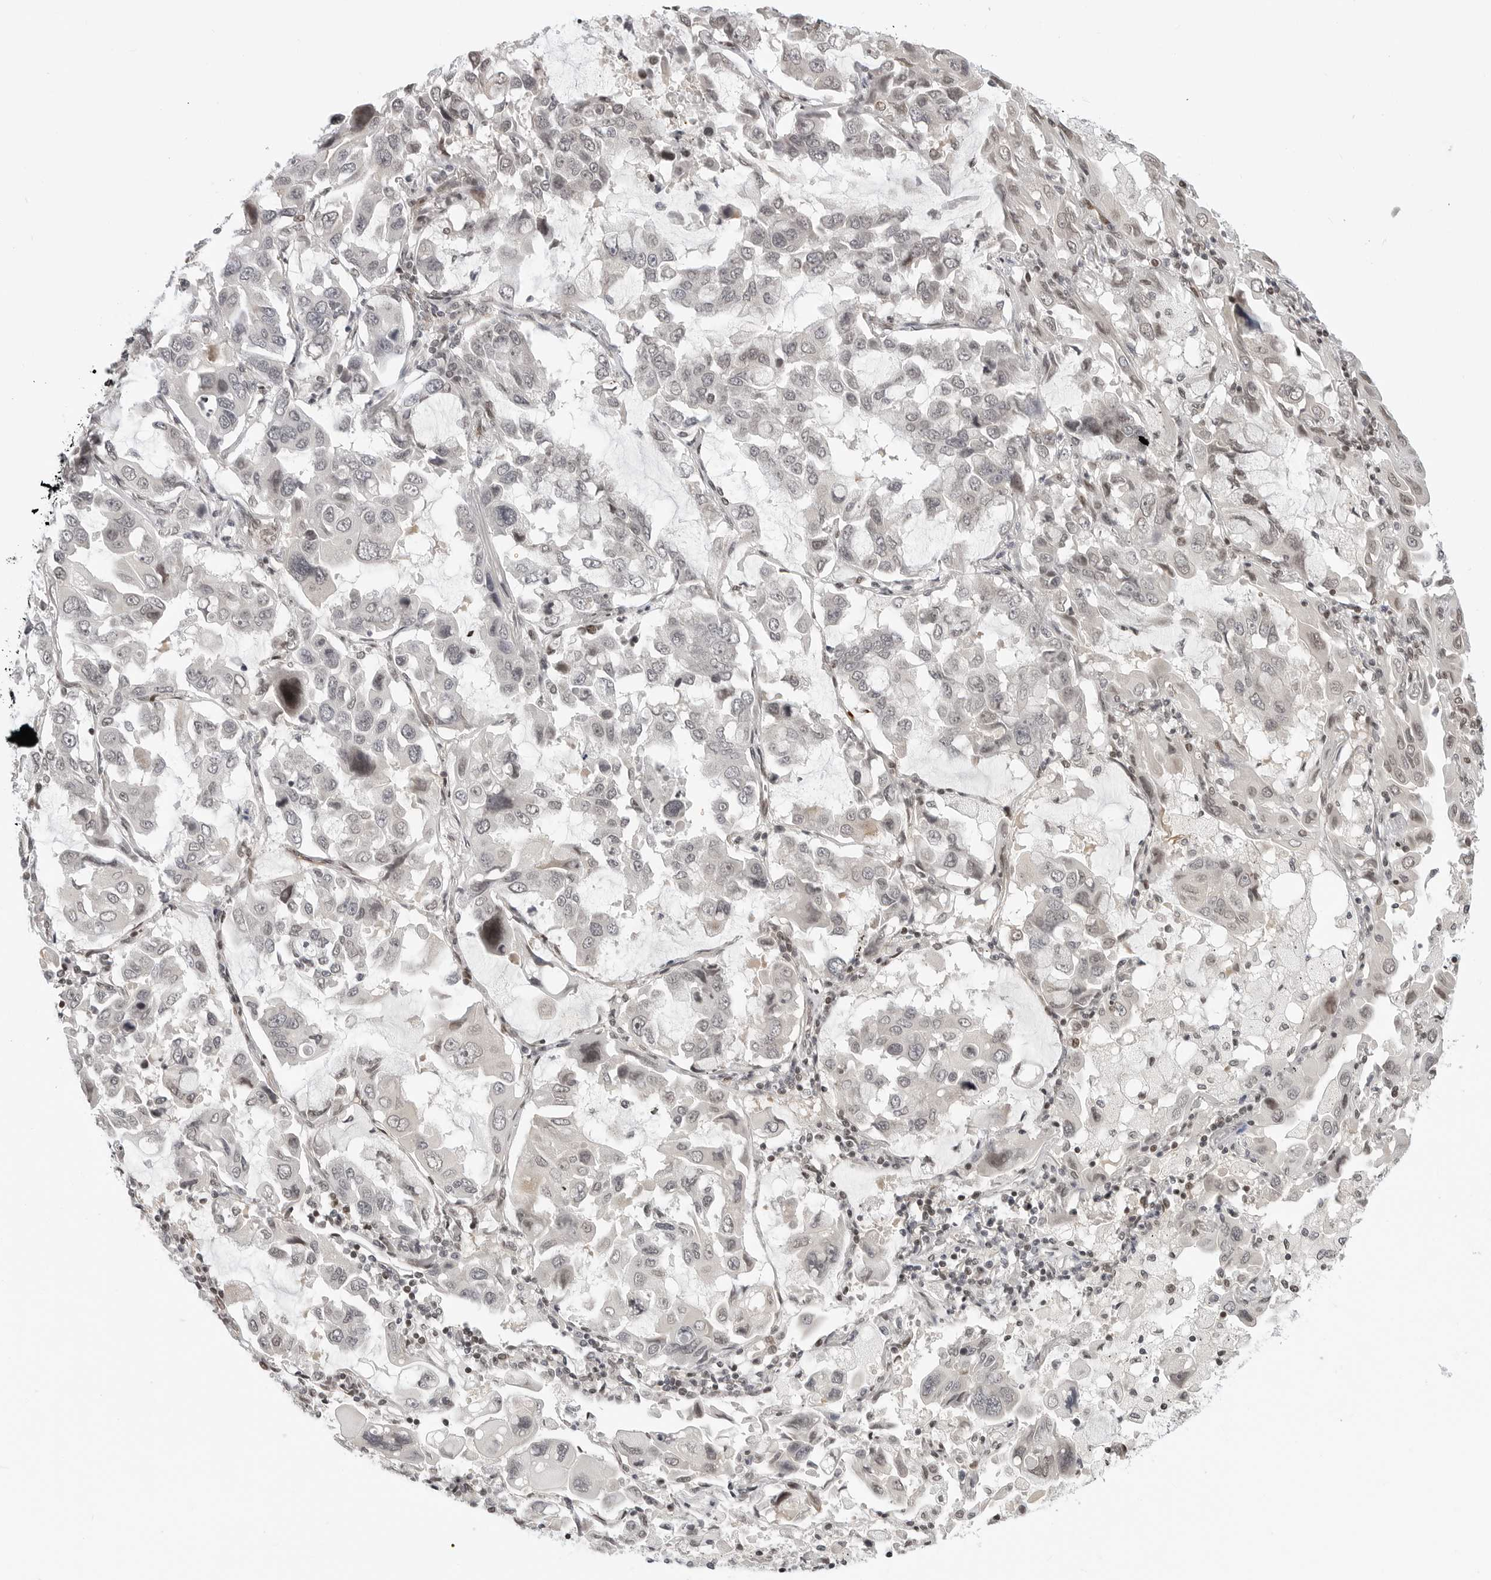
{"staining": {"intensity": "weak", "quantity": "<25%", "location": "nuclear"}, "tissue": "lung cancer", "cell_type": "Tumor cells", "image_type": "cancer", "snomed": [{"axis": "morphology", "description": "Adenocarcinoma, NOS"}, {"axis": "topography", "description": "Lung"}], "caption": "Image shows no protein staining in tumor cells of lung cancer (adenocarcinoma) tissue.", "gene": "C8orf33", "patient": {"sex": "male", "age": 64}}